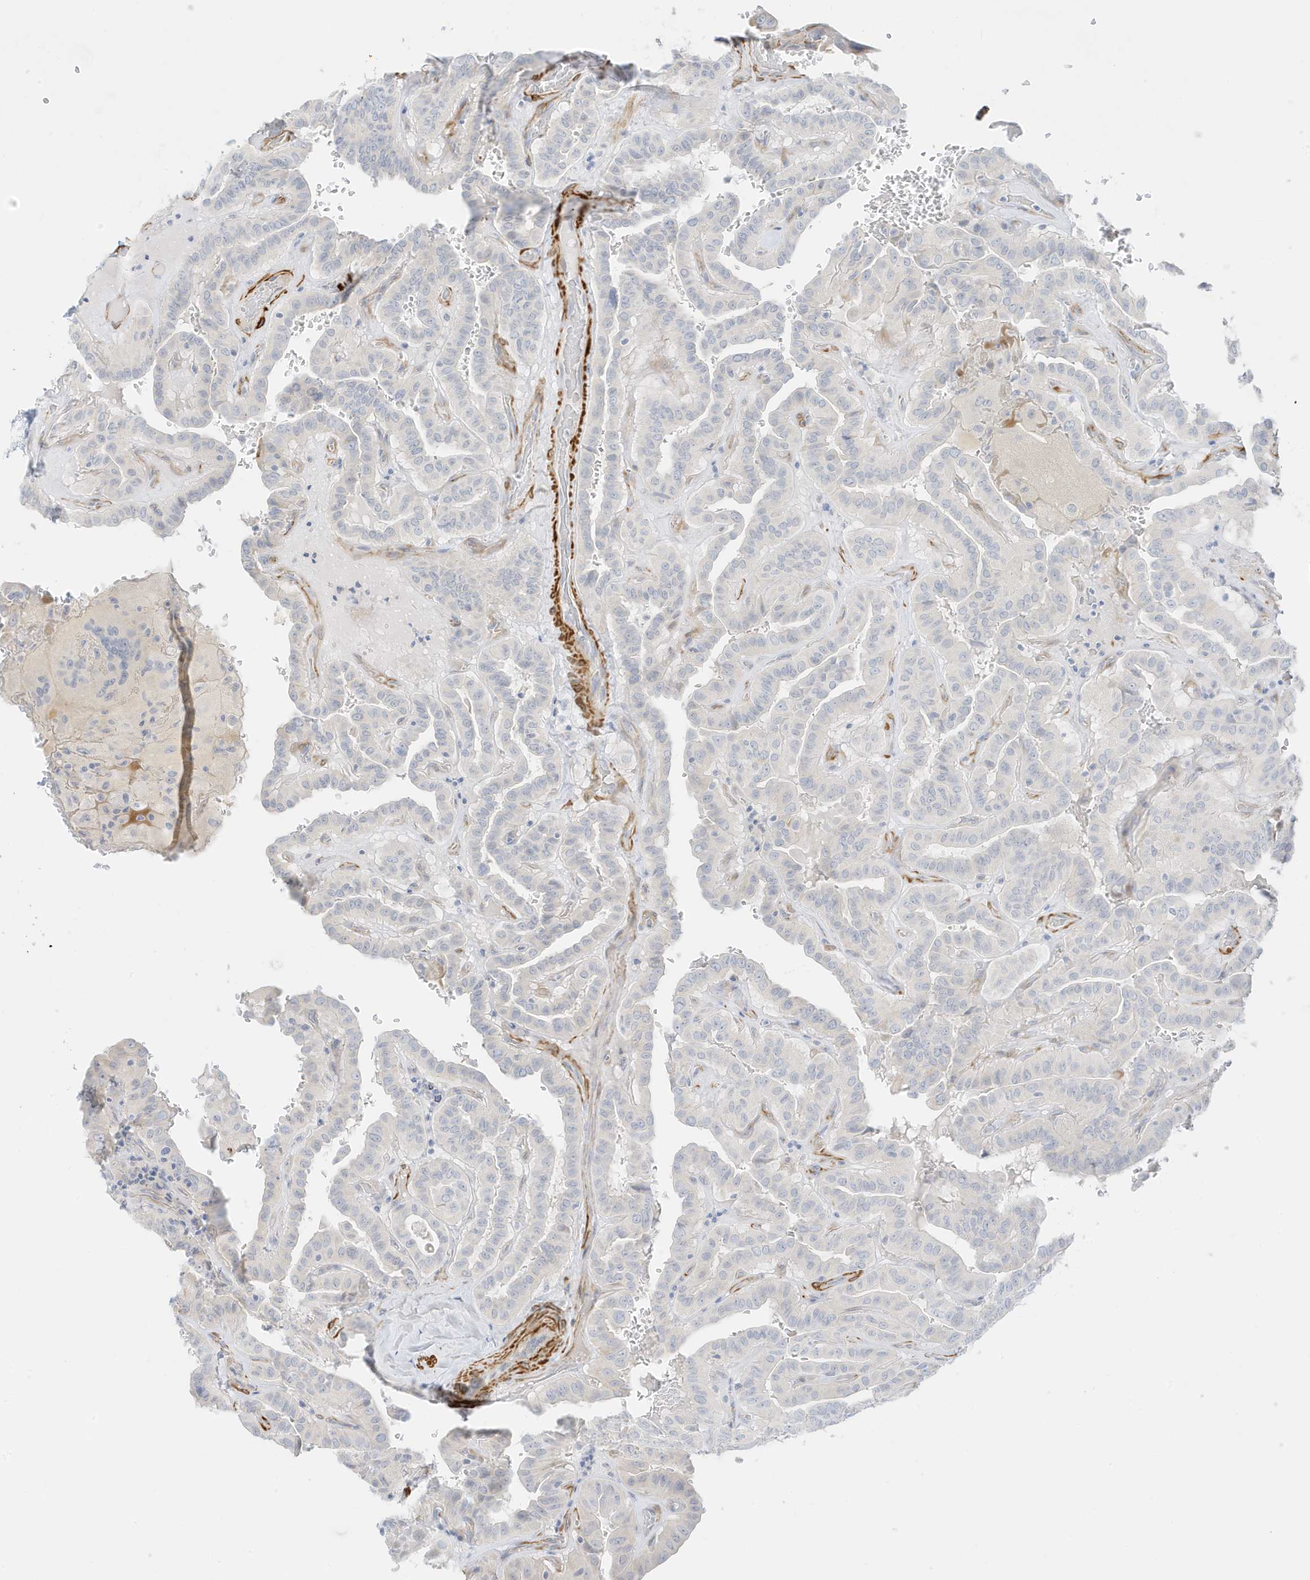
{"staining": {"intensity": "negative", "quantity": "none", "location": "none"}, "tissue": "thyroid cancer", "cell_type": "Tumor cells", "image_type": "cancer", "snomed": [{"axis": "morphology", "description": "Papillary adenocarcinoma, NOS"}, {"axis": "topography", "description": "Thyroid gland"}], "caption": "IHC micrograph of human thyroid cancer stained for a protein (brown), which shows no expression in tumor cells. (DAB immunohistochemistry (IHC) with hematoxylin counter stain).", "gene": "SLC22A13", "patient": {"sex": "male", "age": 77}}